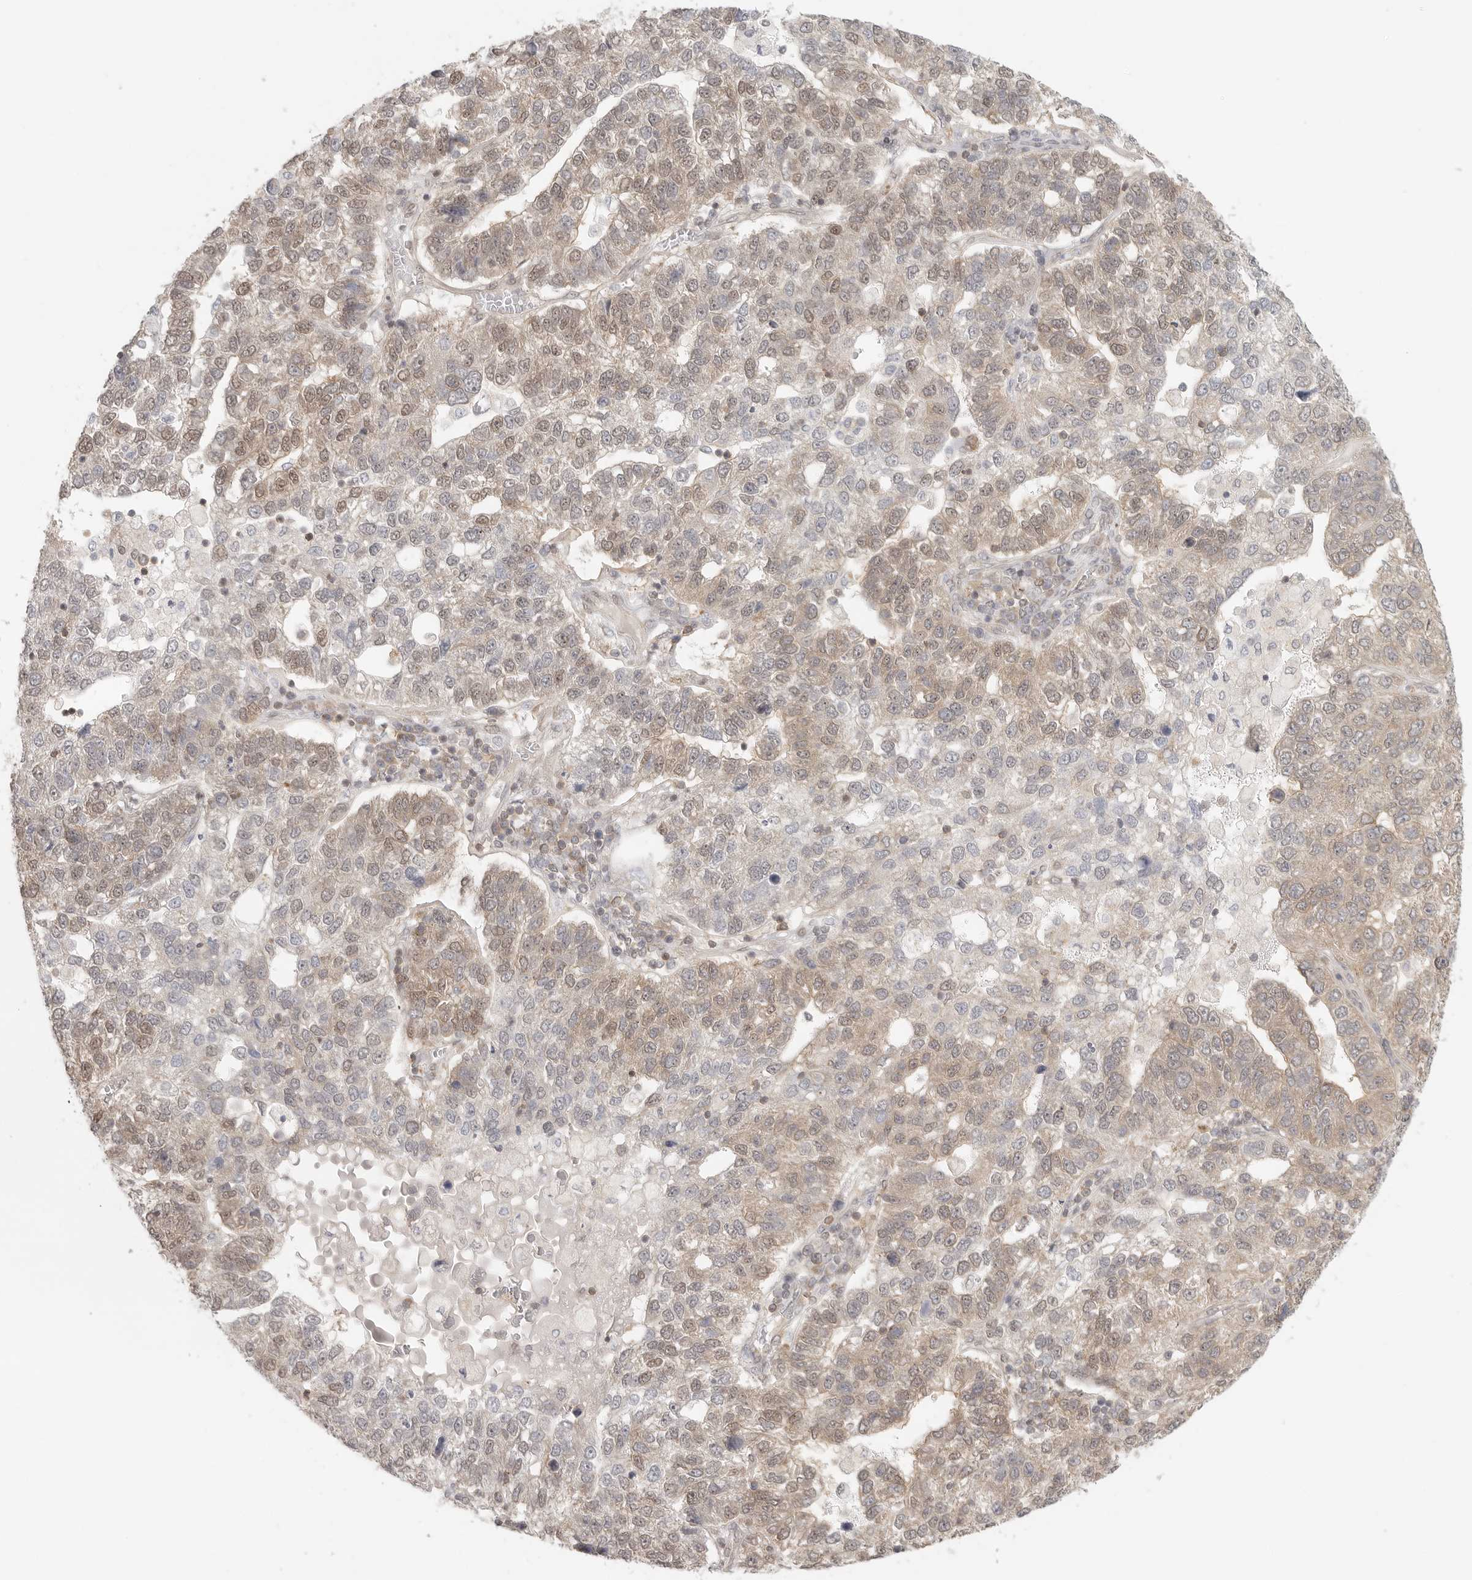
{"staining": {"intensity": "weak", "quantity": "25%-75%", "location": "cytoplasmic/membranous,nuclear"}, "tissue": "pancreatic cancer", "cell_type": "Tumor cells", "image_type": "cancer", "snomed": [{"axis": "morphology", "description": "Adenocarcinoma, NOS"}, {"axis": "topography", "description": "Pancreas"}], "caption": "Brown immunohistochemical staining in pancreatic cancer exhibits weak cytoplasmic/membranous and nuclear expression in about 25%-75% of tumor cells.", "gene": "HDAC6", "patient": {"sex": "female", "age": 61}}